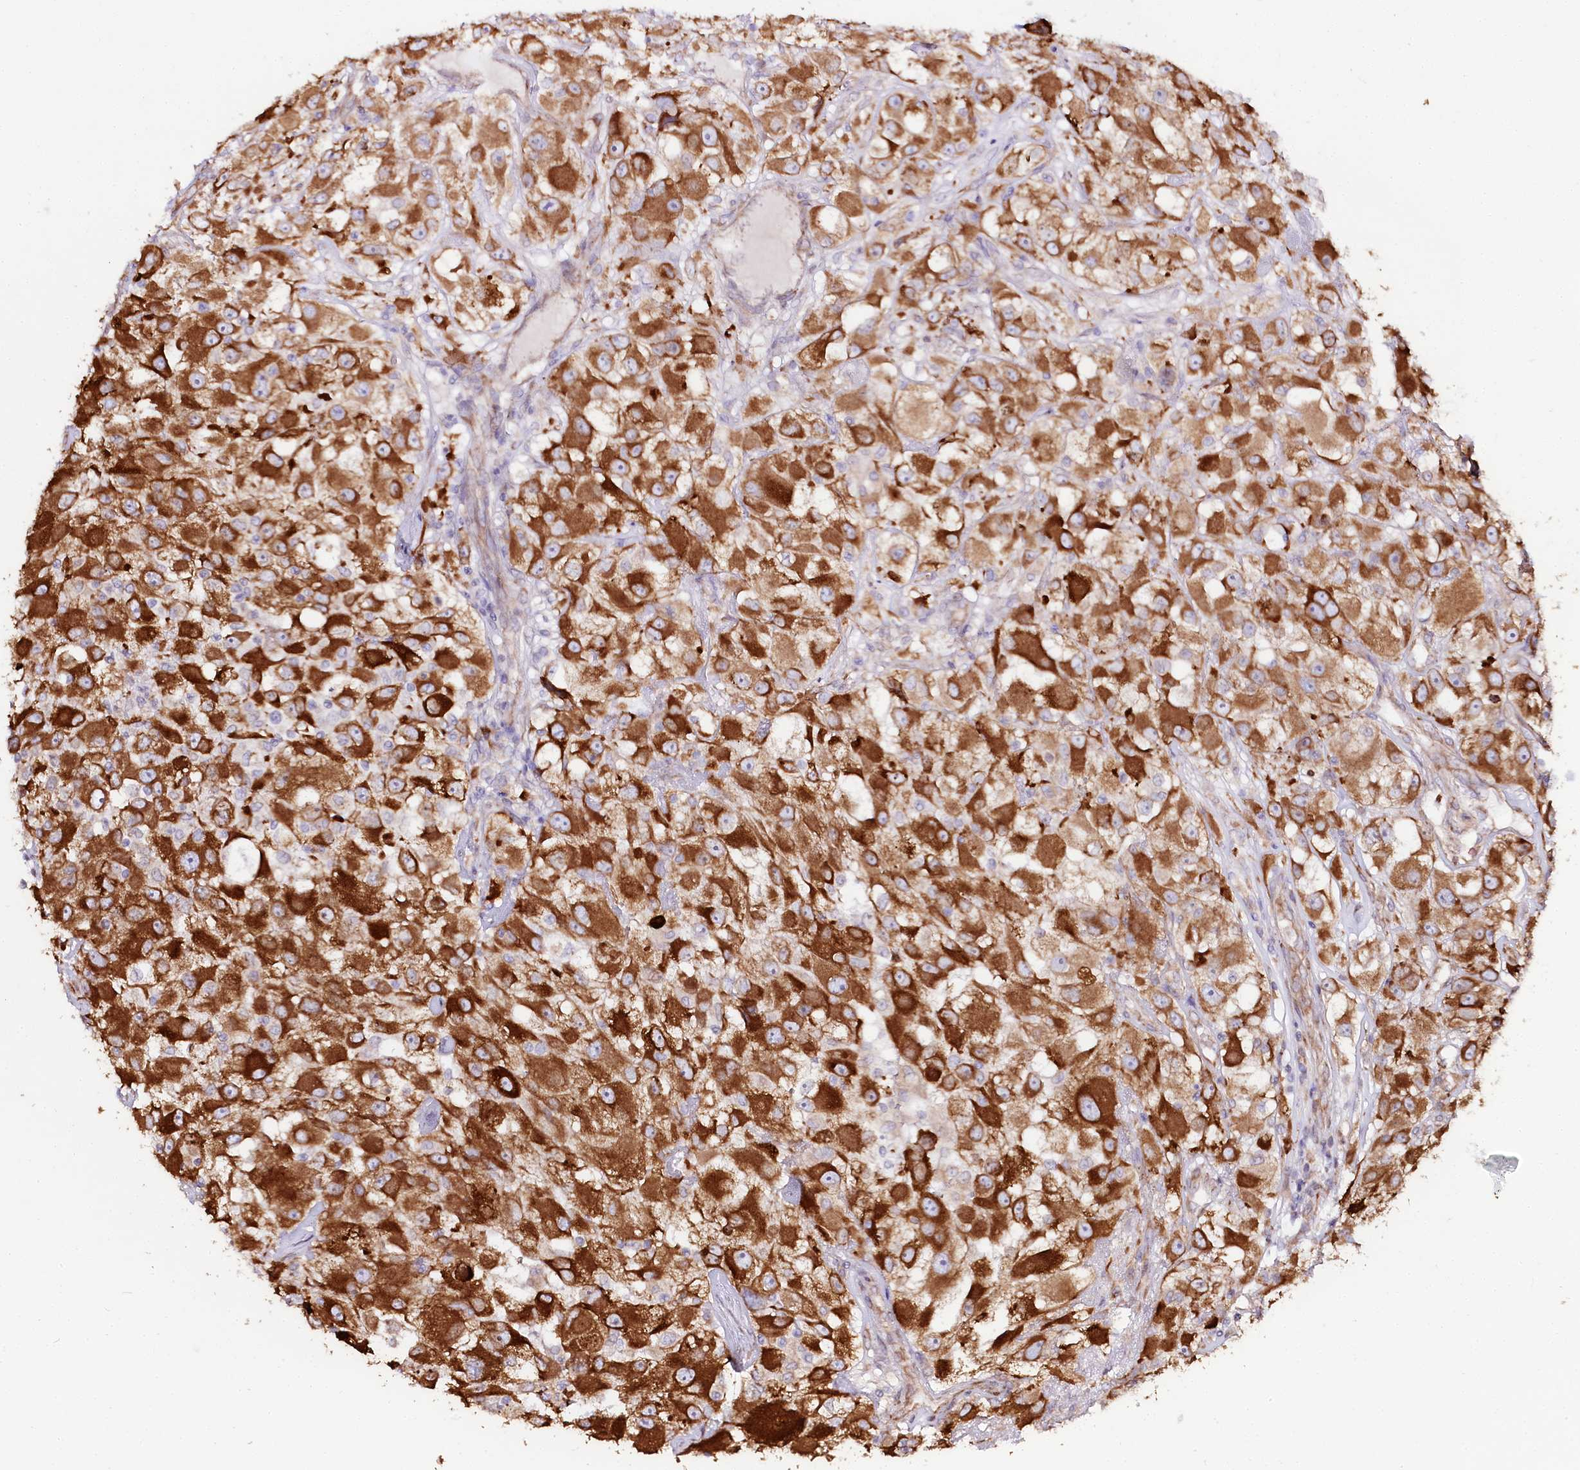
{"staining": {"intensity": "strong", "quantity": ">75%", "location": "cytoplasmic/membranous"}, "tissue": "renal cancer", "cell_type": "Tumor cells", "image_type": "cancer", "snomed": [{"axis": "morphology", "description": "Adenocarcinoma, NOS"}, {"axis": "topography", "description": "Kidney"}], "caption": "High-magnification brightfield microscopy of renal adenocarcinoma stained with DAB (brown) and counterstained with hematoxylin (blue). tumor cells exhibit strong cytoplasmic/membranous staining is seen in approximately>75% of cells.", "gene": "CNPY2", "patient": {"sex": "female", "age": 52}}